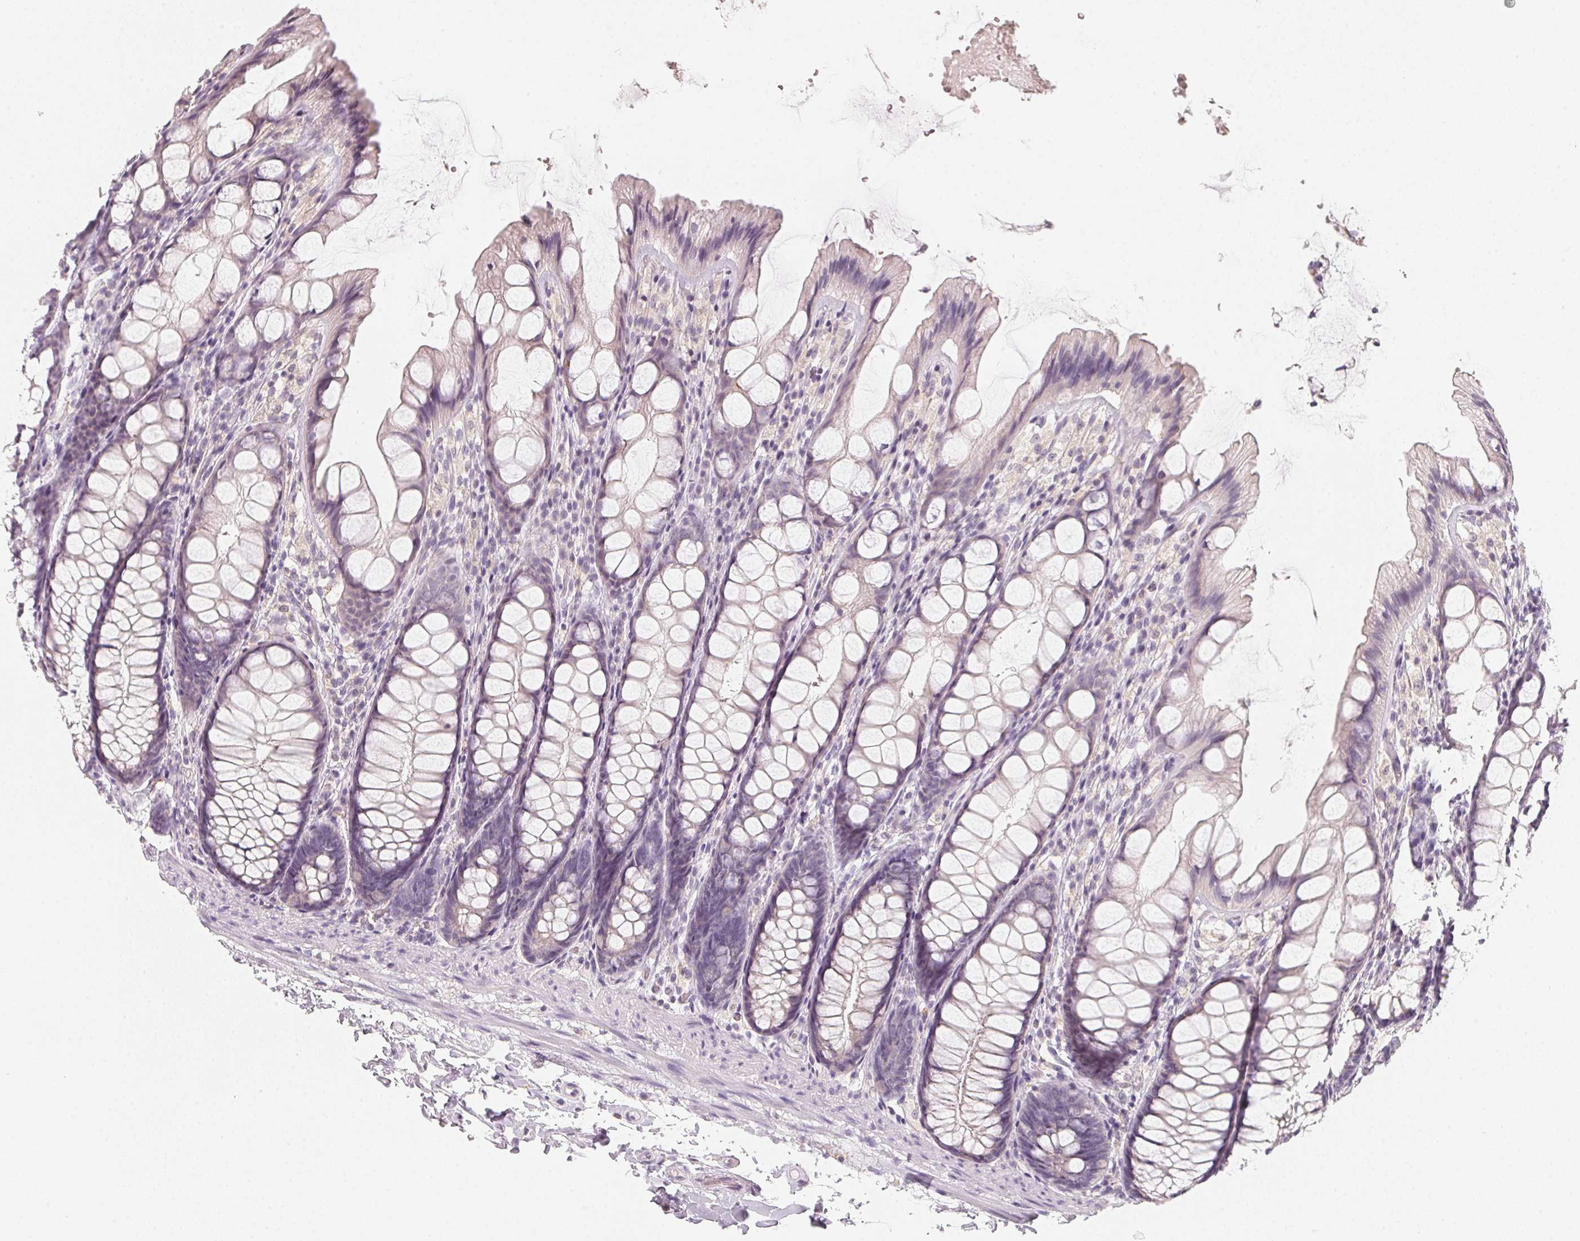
{"staining": {"intensity": "negative", "quantity": "none", "location": "none"}, "tissue": "colon", "cell_type": "Endothelial cells", "image_type": "normal", "snomed": [{"axis": "morphology", "description": "Normal tissue, NOS"}, {"axis": "topography", "description": "Colon"}], "caption": "A high-resolution histopathology image shows immunohistochemistry (IHC) staining of unremarkable colon, which reveals no significant expression in endothelial cells.", "gene": "CFAP276", "patient": {"sex": "male", "age": 47}}